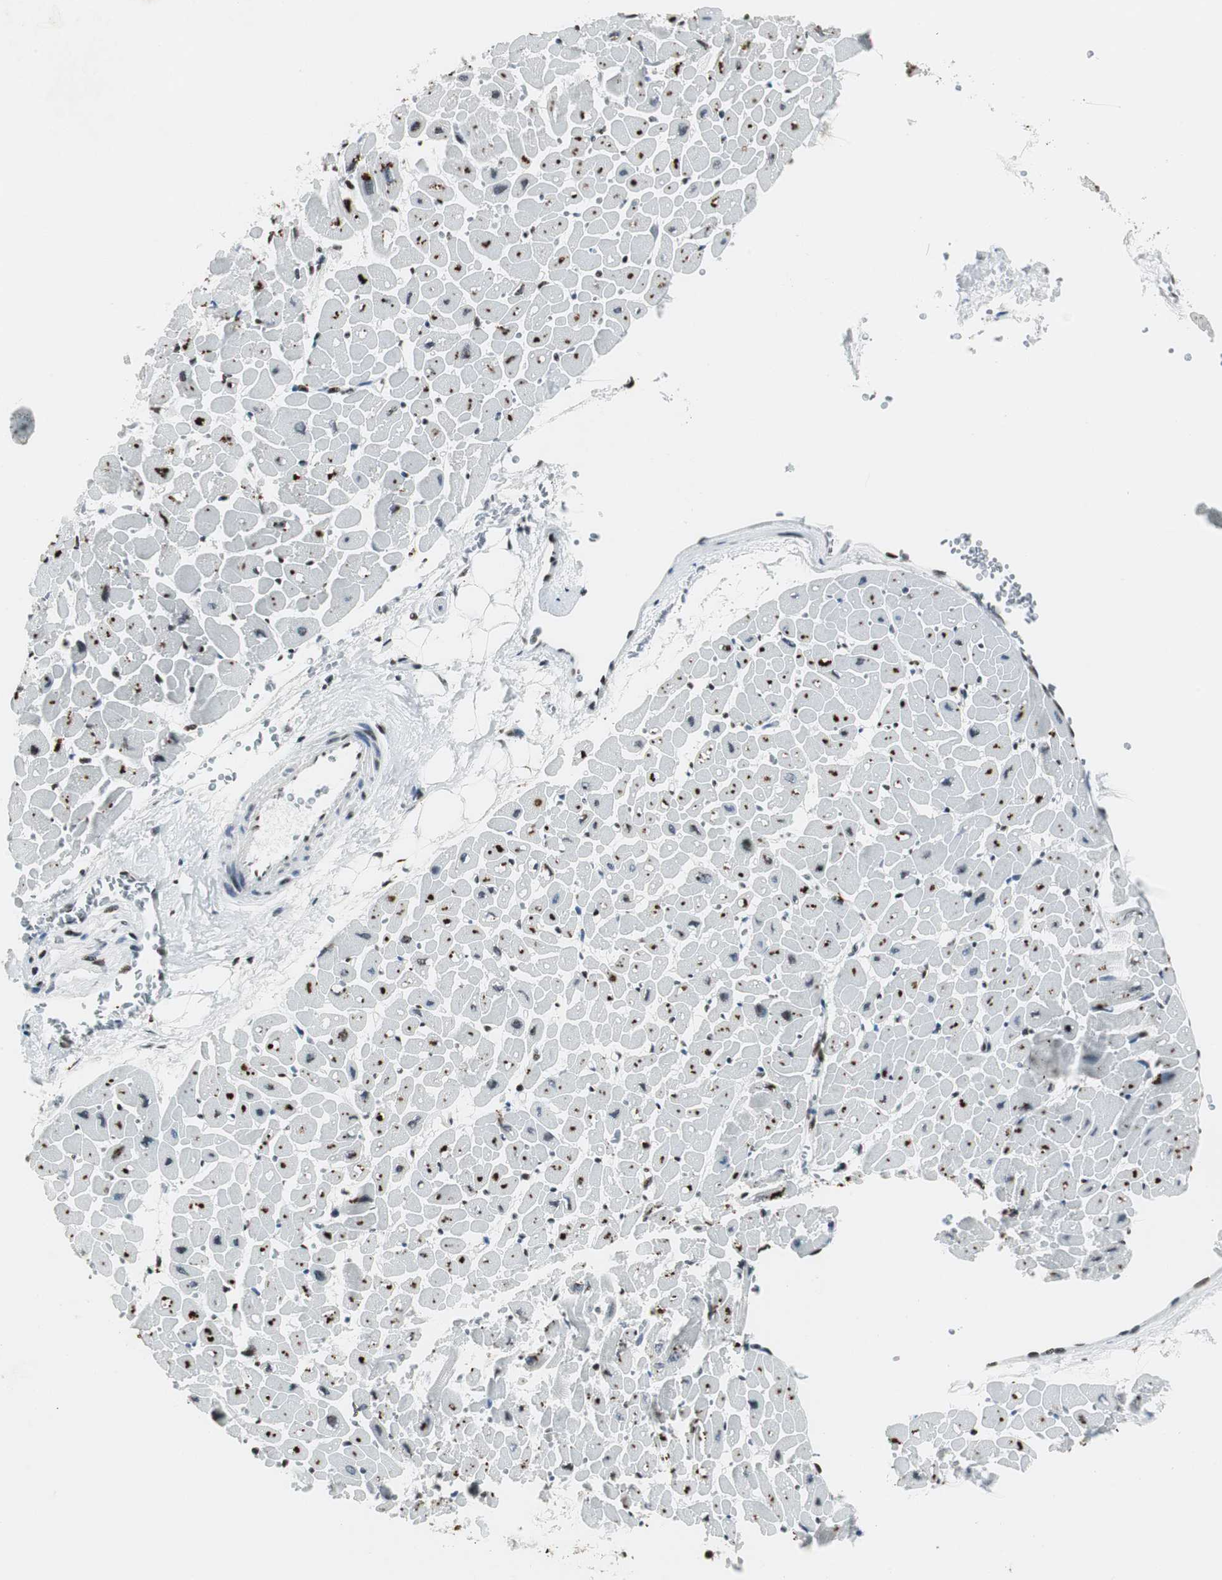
{"staining": {"intensity": "moderate", "quantity": "25%-75%", "location": "cytoplasmic/membranous,nuclear"}, "tissue": "heart muscle", "cell_type": "Cardiomyocytes", "image_type": "normal", "snomed": [{"axis": "morphology", "description": "Normal tissue, NOS"}, {"axis": "topography", "description": "Heart"}], "caption": "Heart muscle stained with a protein marker exhibits moderate staining in cardiomyocytes.", "gene": "RBBP4", "patient": {"sex": "male", "age": 45}}